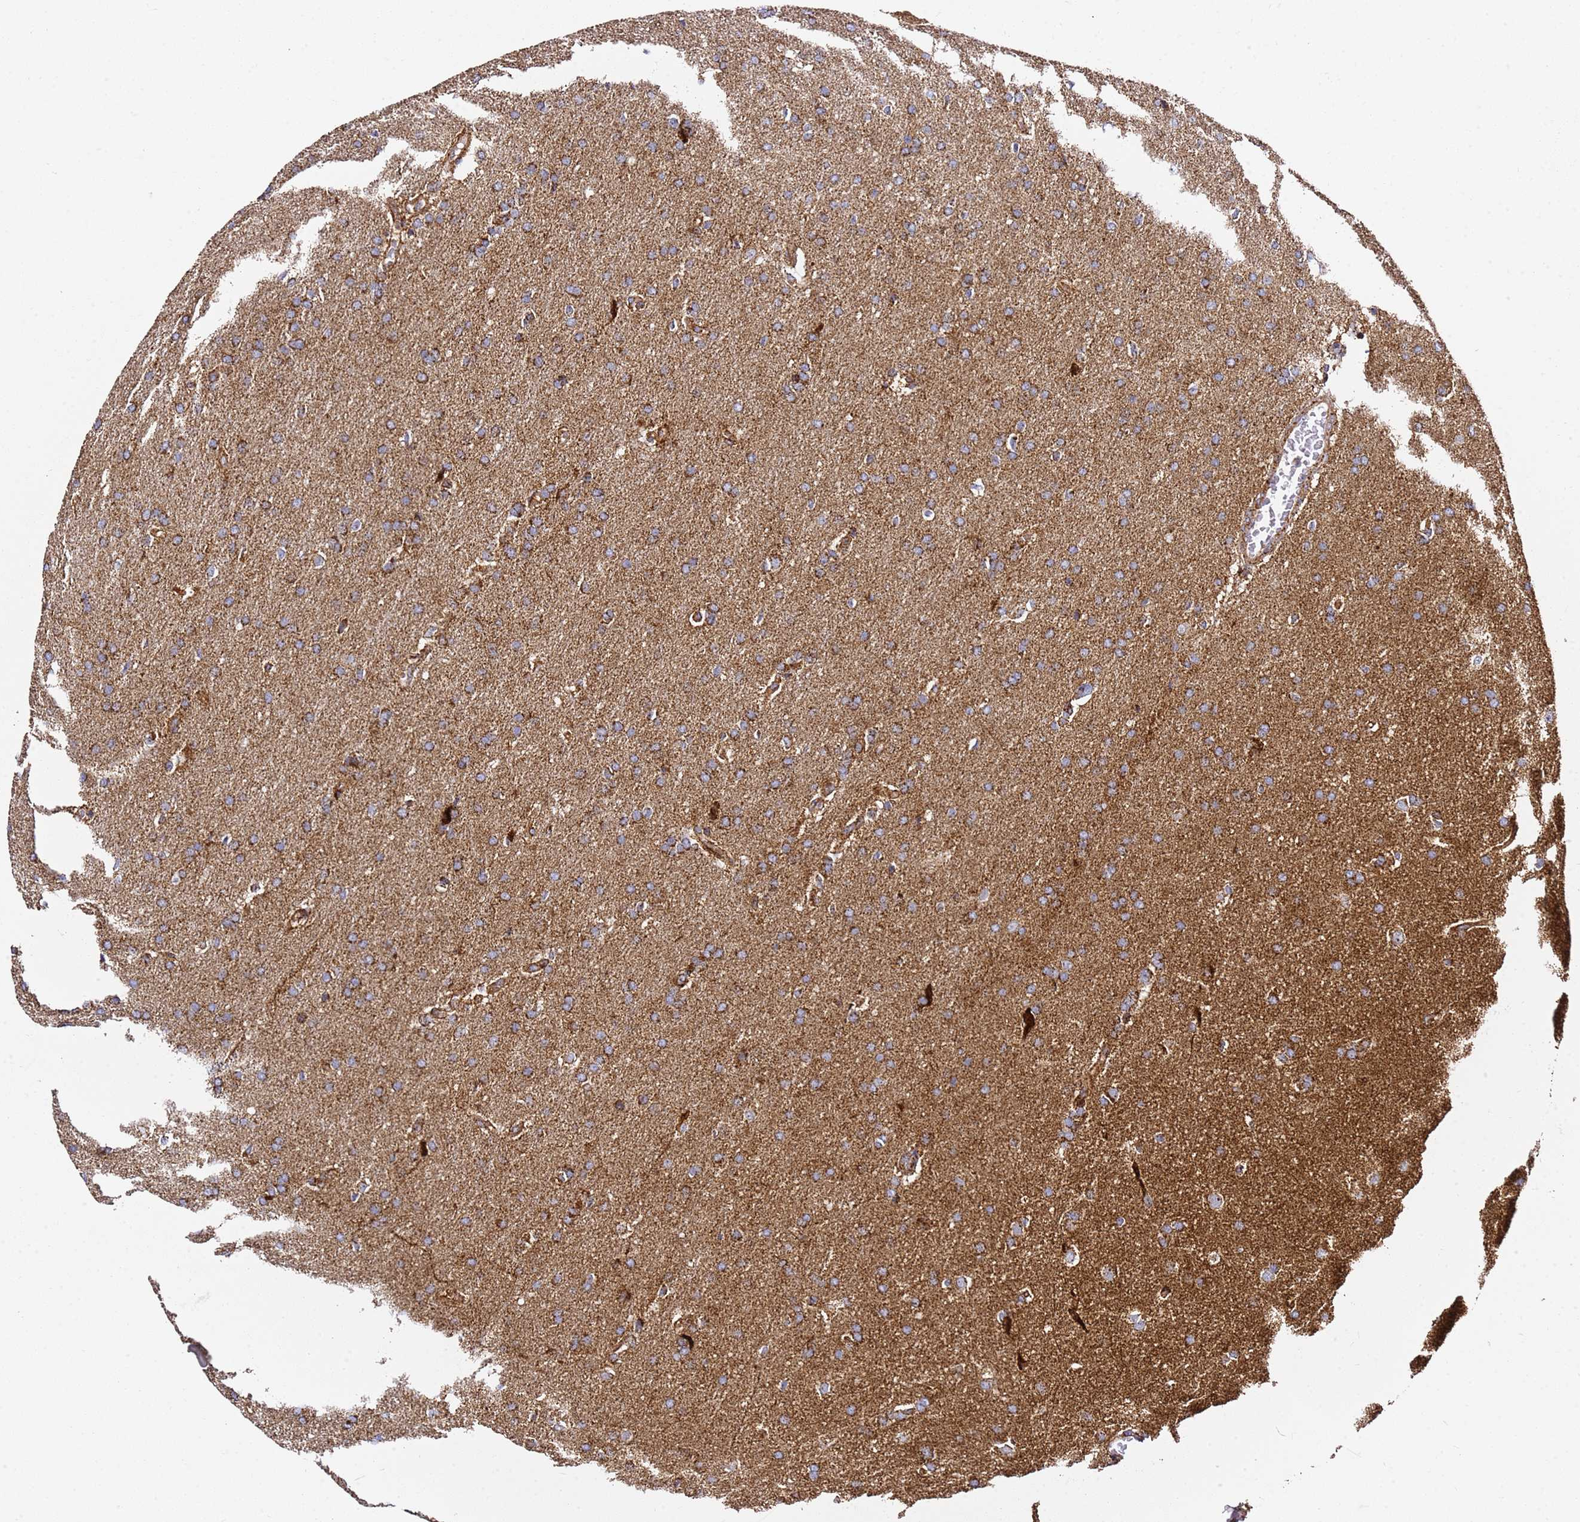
{"staining": {"intensity": "moderate", "quantity": ">75%", "location": "cytoplasmic/membranous"}, "tissue": "glioma", "cell_type": "Tumor cells", "image_type": "cancer", "snomed": [{"axis": "morphology", "description": "Glioma, malignant, Low grade"}, {"axis": "topography", "description": "Brain"}], "caption": "Immunohistochemical staining of glioma displays medium levels of moderate cytoplasmic/membranous protein staining in about >75% of tumor cells.", "gene": "NDUFA3", "patient": {"sex": "female", "age": 32}}